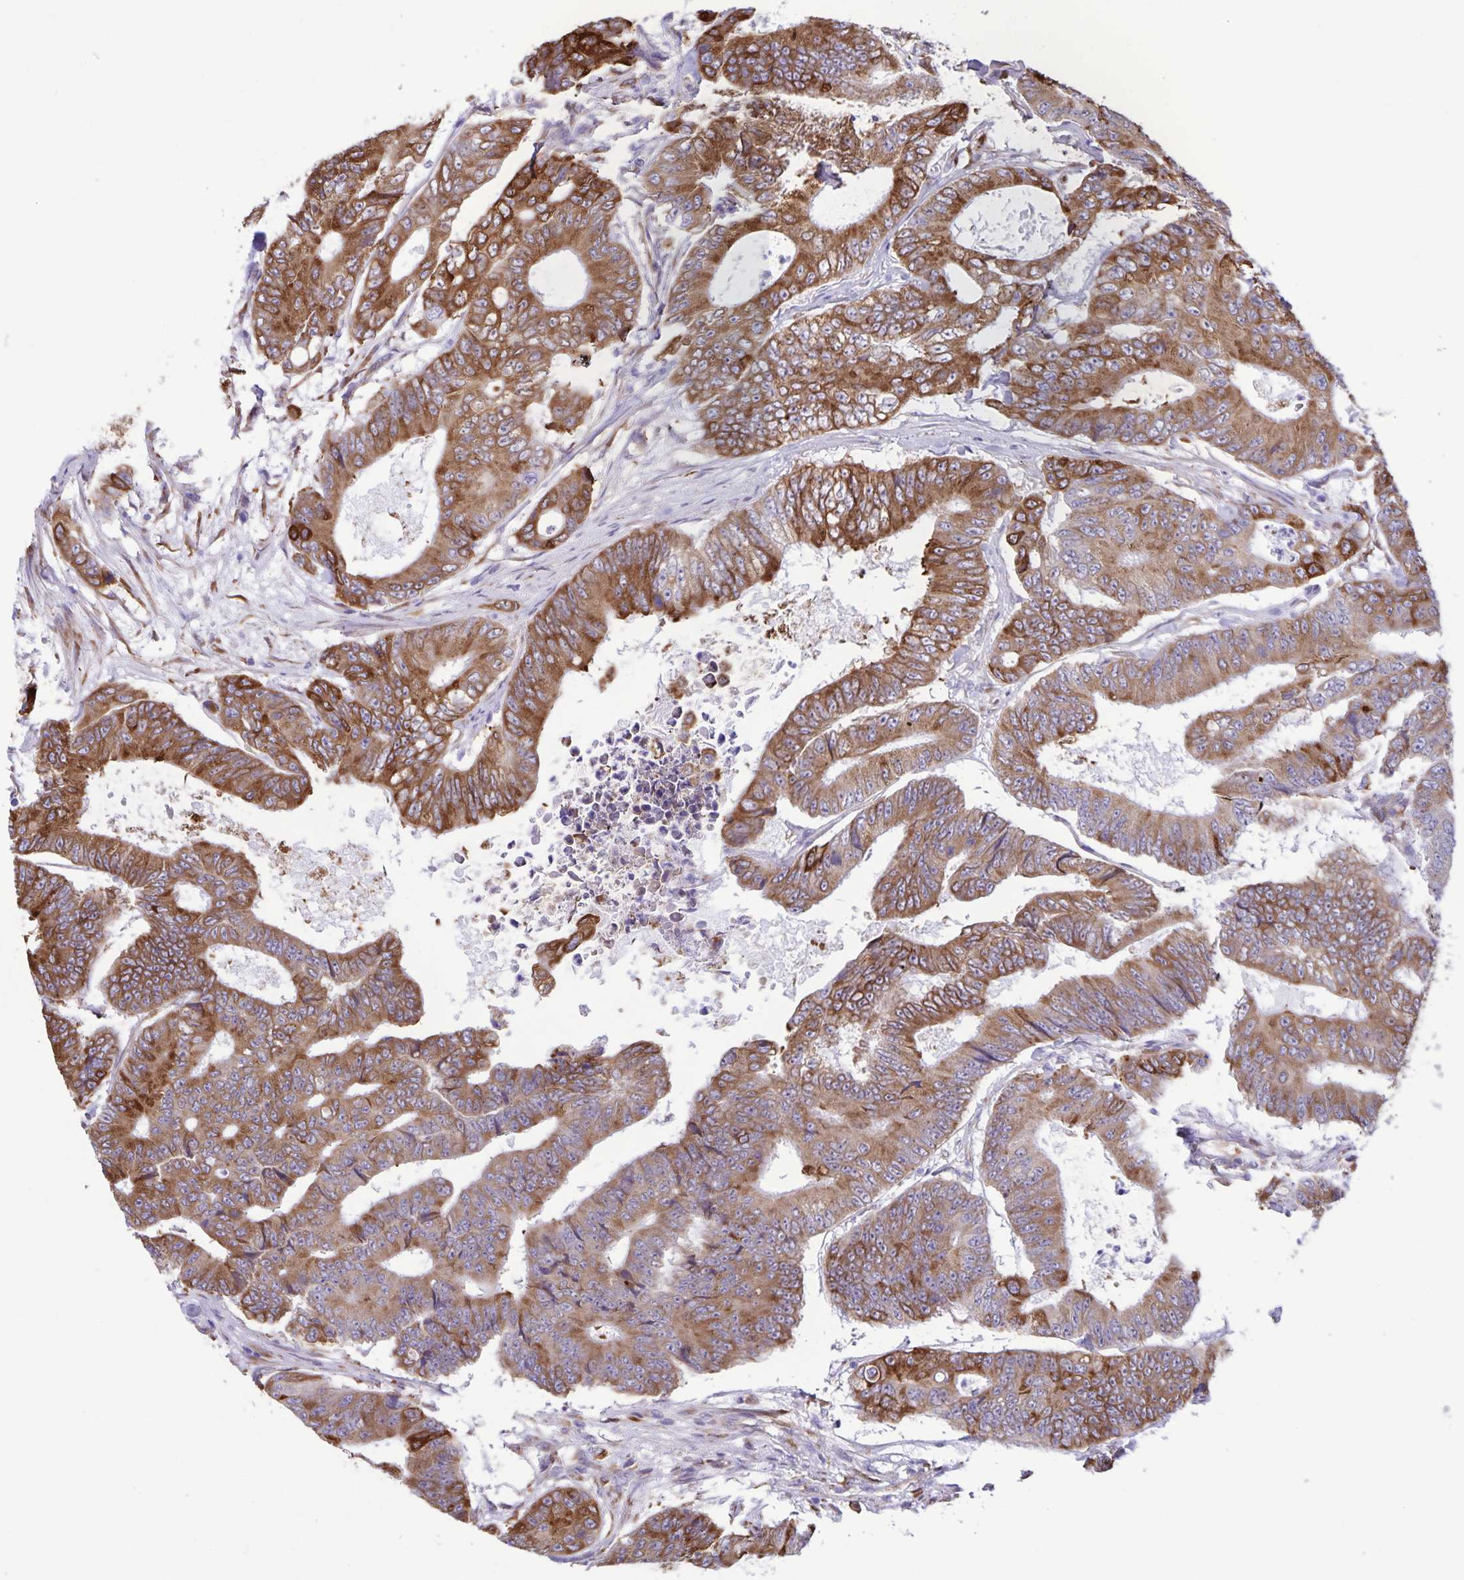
{"staining": {"intensity": "moderate", "quantity": ">75%", "location": "cytoplasmic/membranous"}, "tissue": "colorectal cancer", "cell_type": "Tumor cells", "image_type": "cancer", "snomed": [{"axis": "morphology", "description": "Adenocarcinoma, NOS"}, {"axis": "topography", "description": "Colon"}], "caption": "Human colorectal adenocarcinoma stained with a protein marker exhibits moderate staining in tumor cells.", "gene": "RCN1", "patient": {"sex": "female", "age": 48}}